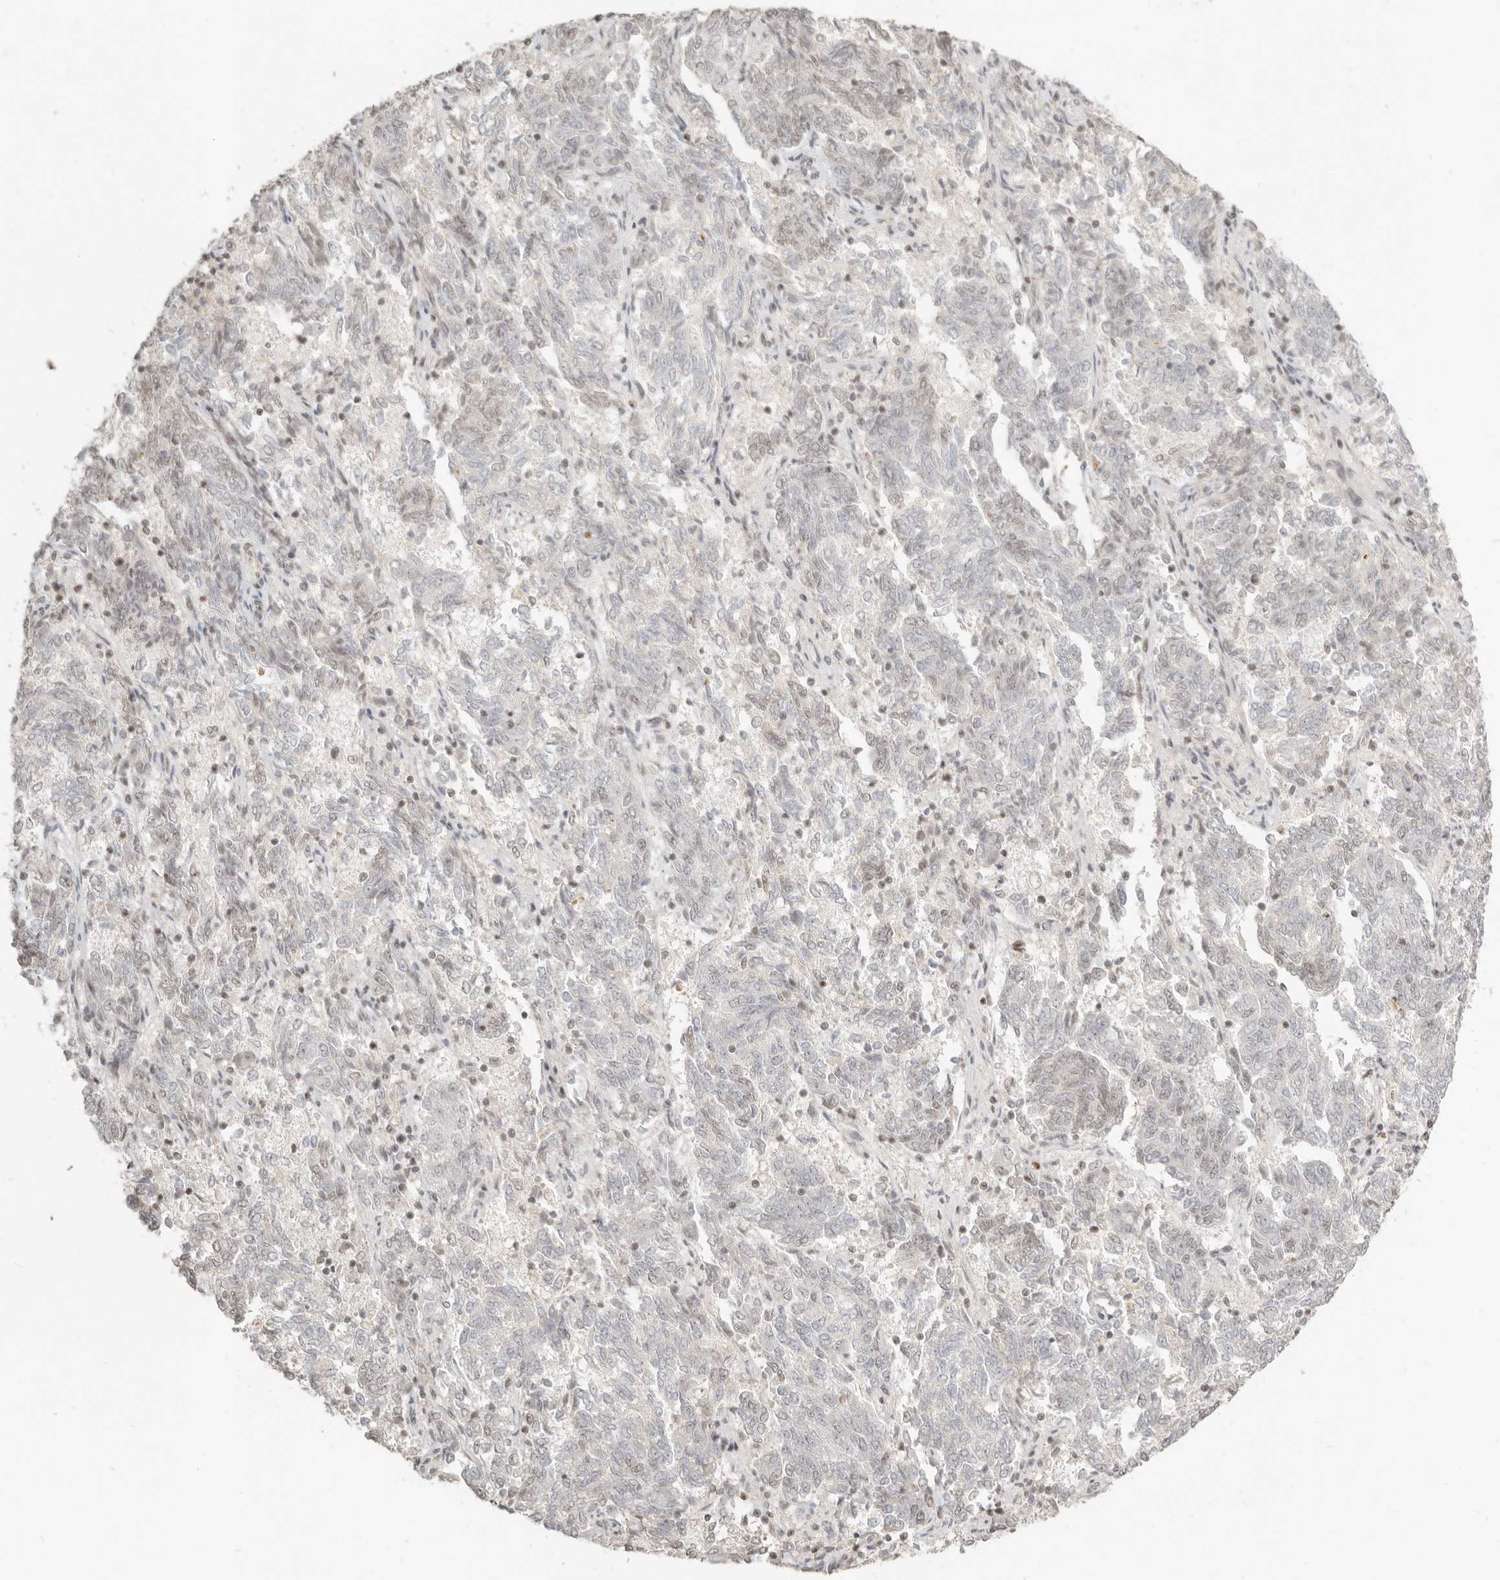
{"staining": {"intensity": "negative", "quantity": "none", "location": "none"}, "tissue": "endometrial cancer", "cell_type": "Tumor cells", "image_type": "cancer", "snomed": [{"axis": "morphology", "description": "Adenocarcinoma, NOS"}, {"axis": "topography", "description": "Endometrium"}], "caption": "Immunohistochemical staining of adenocarcinoma (endometrial) displays no significant staining in tumor cells. (Brightfield microscopy of DAB (3,3'-diaminobenzidine) immunohistochemistry at high magnification).", "gene": "GABPA", "patient": {"sex": "female", "age": 80}}